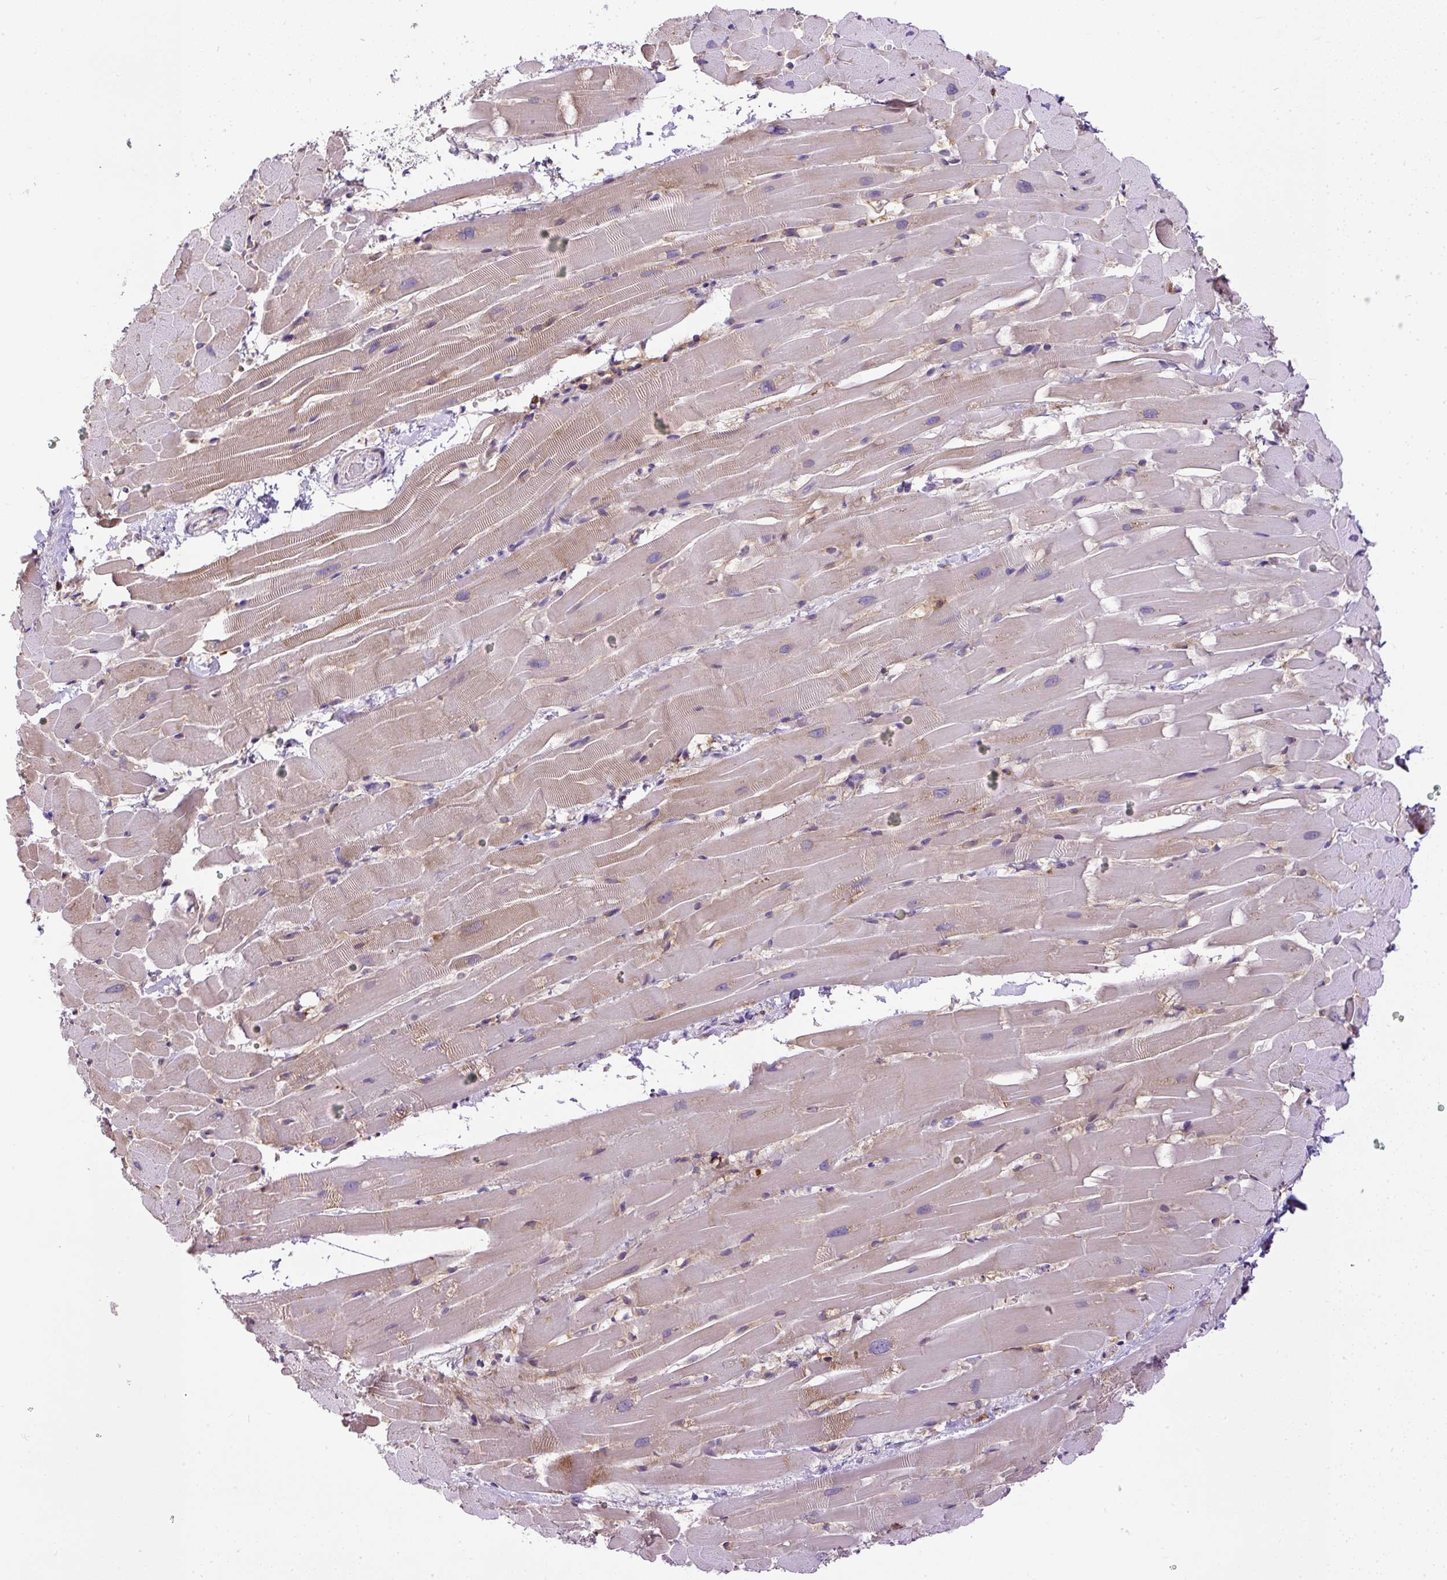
{"staining": {"intensity": "weak", "quantity": "25%-75%", "location": "cytoplasmic/membranous"}, "tissue": "heart muscle", "cell_type": "Cardiomyocytes", "image_type": "normal", "snomed": [{"axis": "morphology", "description": "Normal tissue, NOS"}, {"axis": "topography", "description": "Heart"}], "caption": "DAB (3,3'-diaminobenzidine) immunohistochemical staining of unremarkable heart muscle demonstrates weak cytoplasmic/membranous protein positivity in approximately 25%-75% of cardiomyocytes. The staining is performed using DAB brown chromogen to label protein expression. The nuclei are counter-stained blue using hematoxylin.", "gene": "MAP1S", "patient": {"sex": "male", "age": 37}}